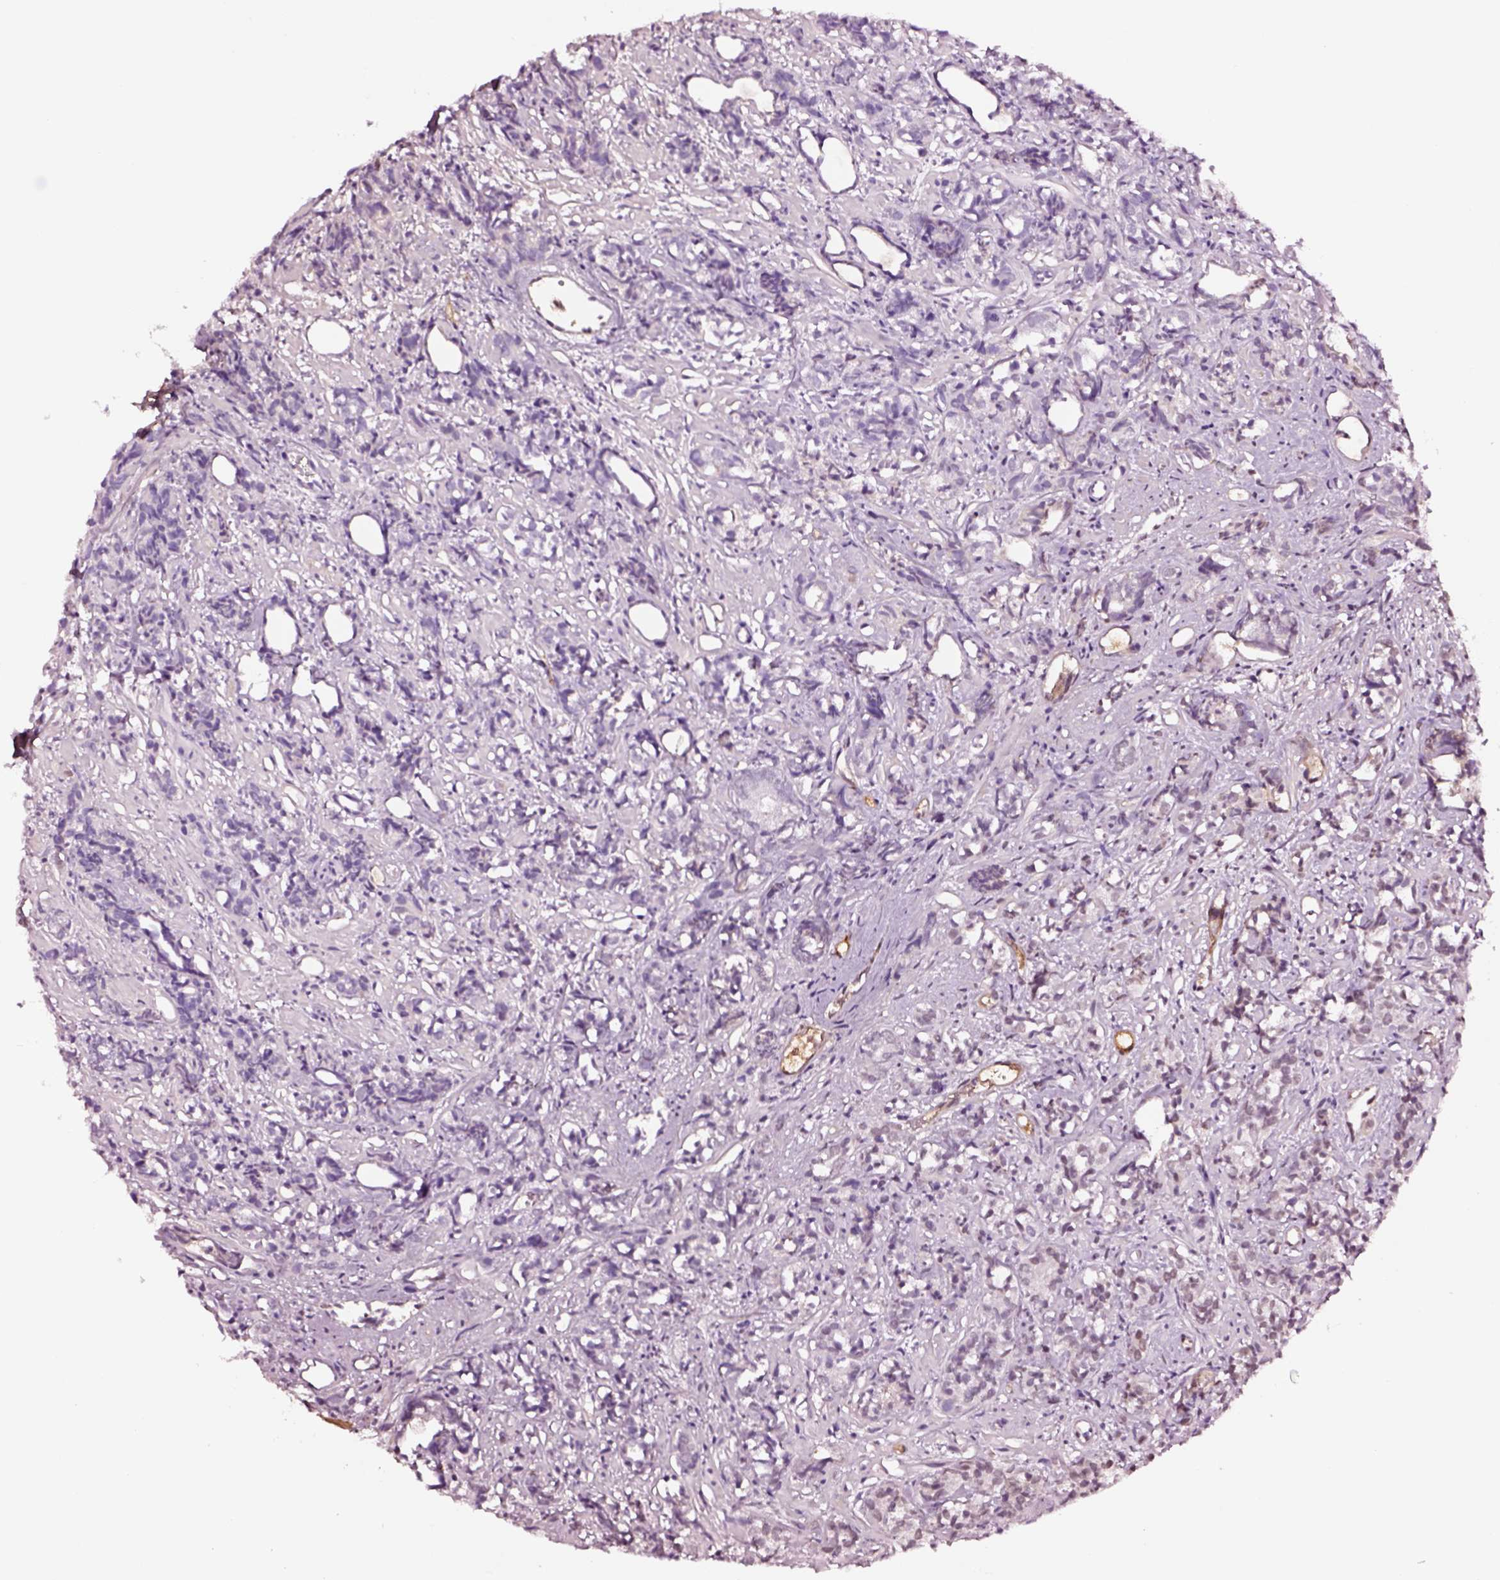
{"staining": {"intensity": "negative", "quantity": "none", "location": "none"}, "tissue": "prostate cancer", "cell_type": "Tumor cells", "image_type": "cancer", "snomed": [{"axis": "morphology", "description": "Adenocarcinoma, High grade"}, {"axis": "topography", "description": "Prostate"}], "caption": "High-grade adenocarcinoma (prostate) stained for a protein using IHC shows no positivity tumor cells.", "gene": "TF", "patient": {"sex": "male", "age": 84}}